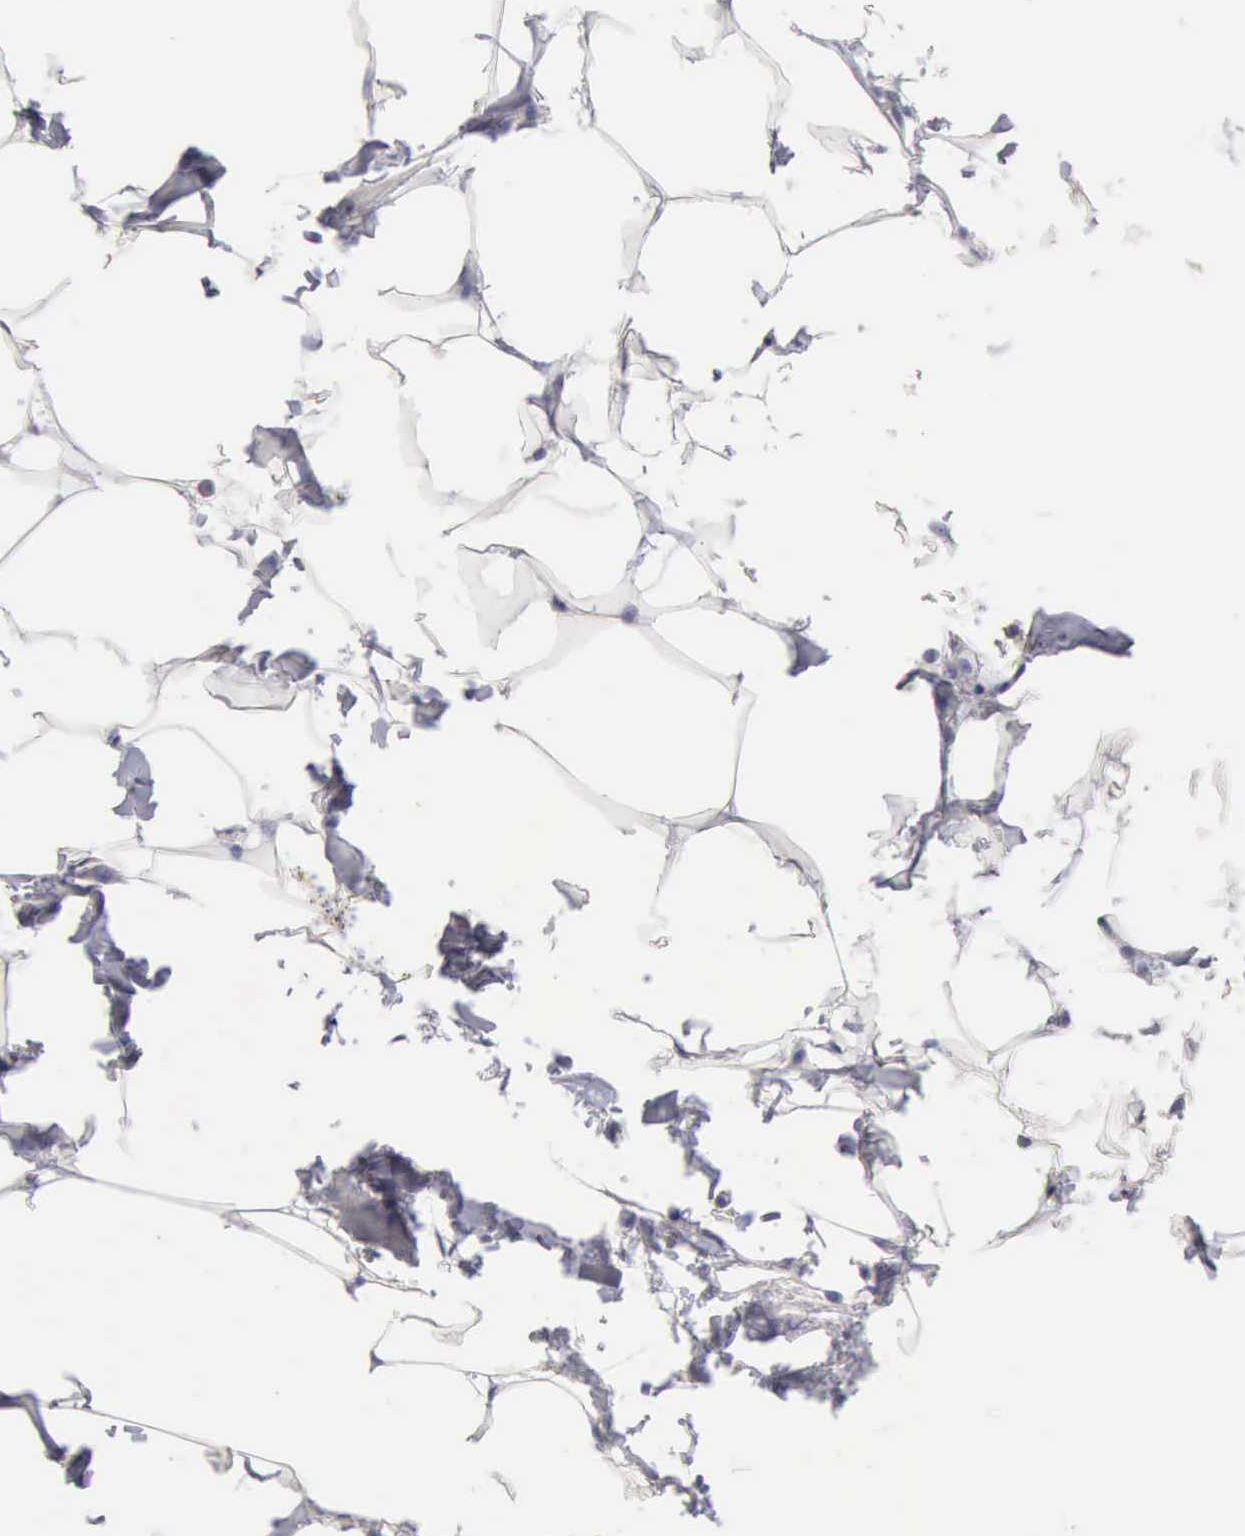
{"staining": {"intensity": "negative", "quantity": "none", "location": "none"}, "tissue": "adipose tissue", "cell_type": "Adipocytes", "image_type": "normal", "snomed": [{"axis": "morphology", "description": "Normal tissue, NOS"}, {"axis": "topography", "description": "Vascular tissue"}], "caption": "Immunohistochemistry (IHC) image of benign adipose tissue: human adipose tissue stained with DAB (3,3'-diaminobenzidine) reveals no significant protein expression in adipocytes.", "gene": "SASH3", "patient": {"sex": "male", "age": 41}}